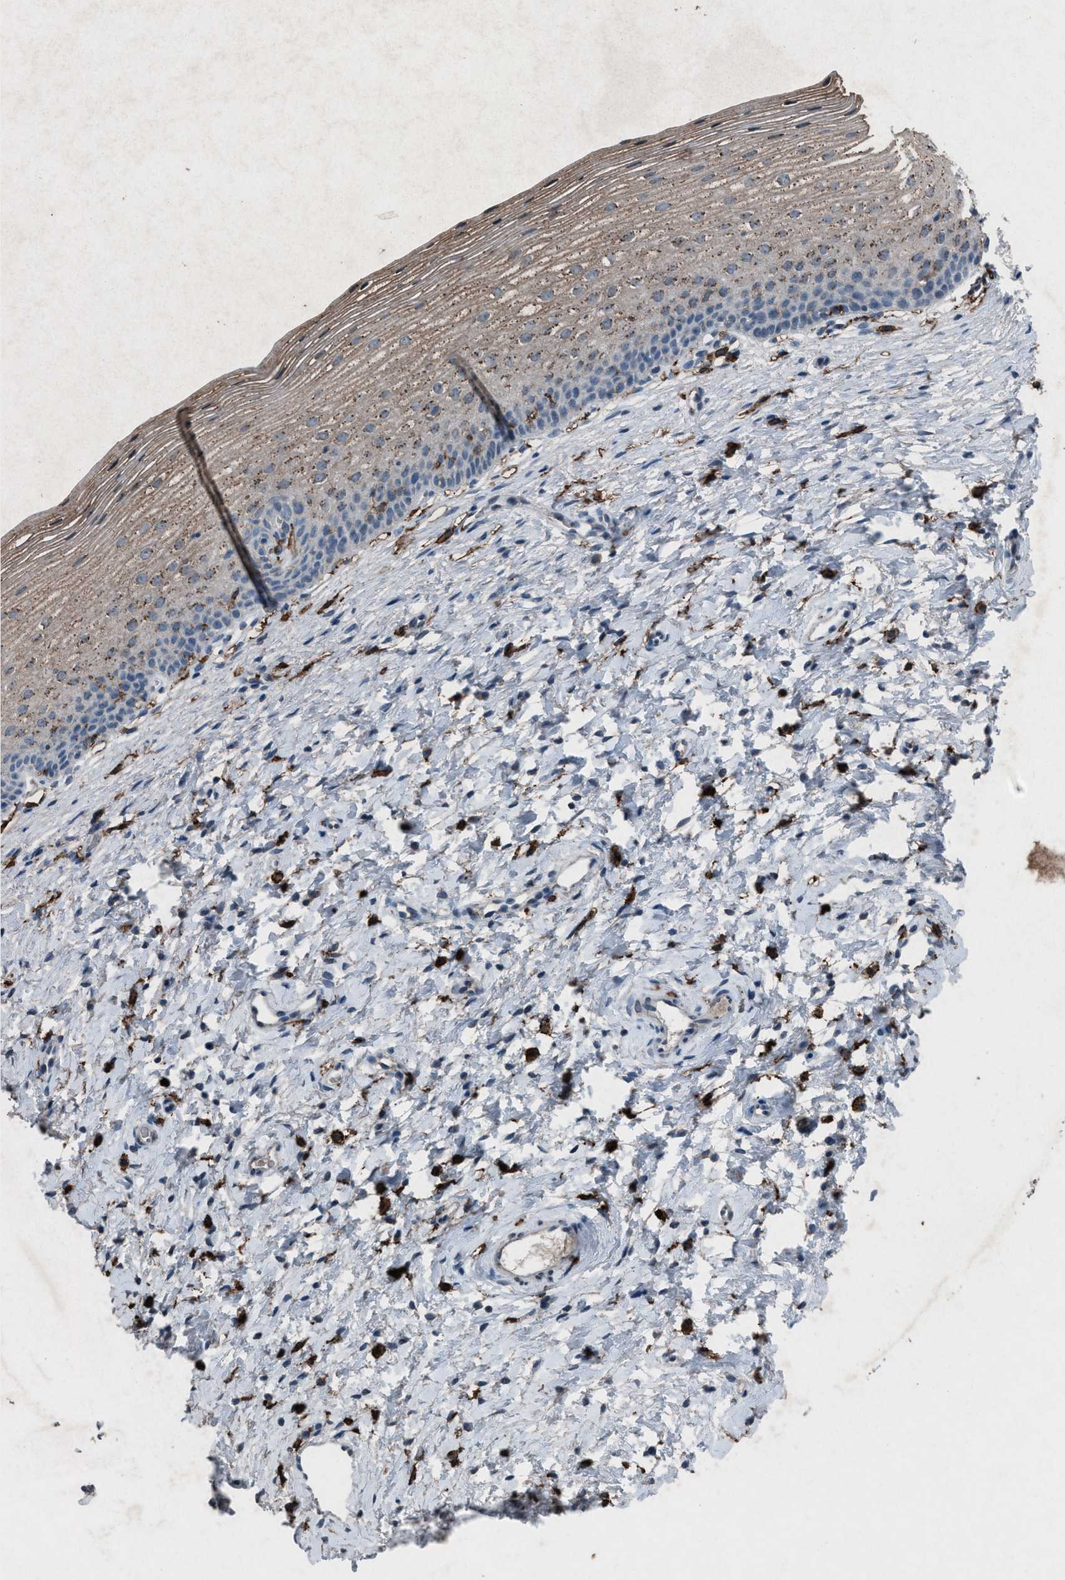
{"staining": {"intensity": "weak", "quantity": ">75%", "location": "nuclear"}, "tissue": "cervix", "cell_type": "Glandular cells", "image_type": "normal", "snomed": [{"axis": "morphology", "description": "Normal tissue, NOS"}, {"axis": "topography", "description": "Cervix"}], "caption": "High-power microscopy captured an immunohistochemistry (IHC) micrograph of unremarkable cervix, revealing weak nuclear positivity in approximately >75% of glandular cells. (DAB (3,3'-diaminobenzidine) = brown stain, brightfield microscopy at high magnification).", "gene": "FCER1G", "patient": {"sex": "female", "age": 72}}